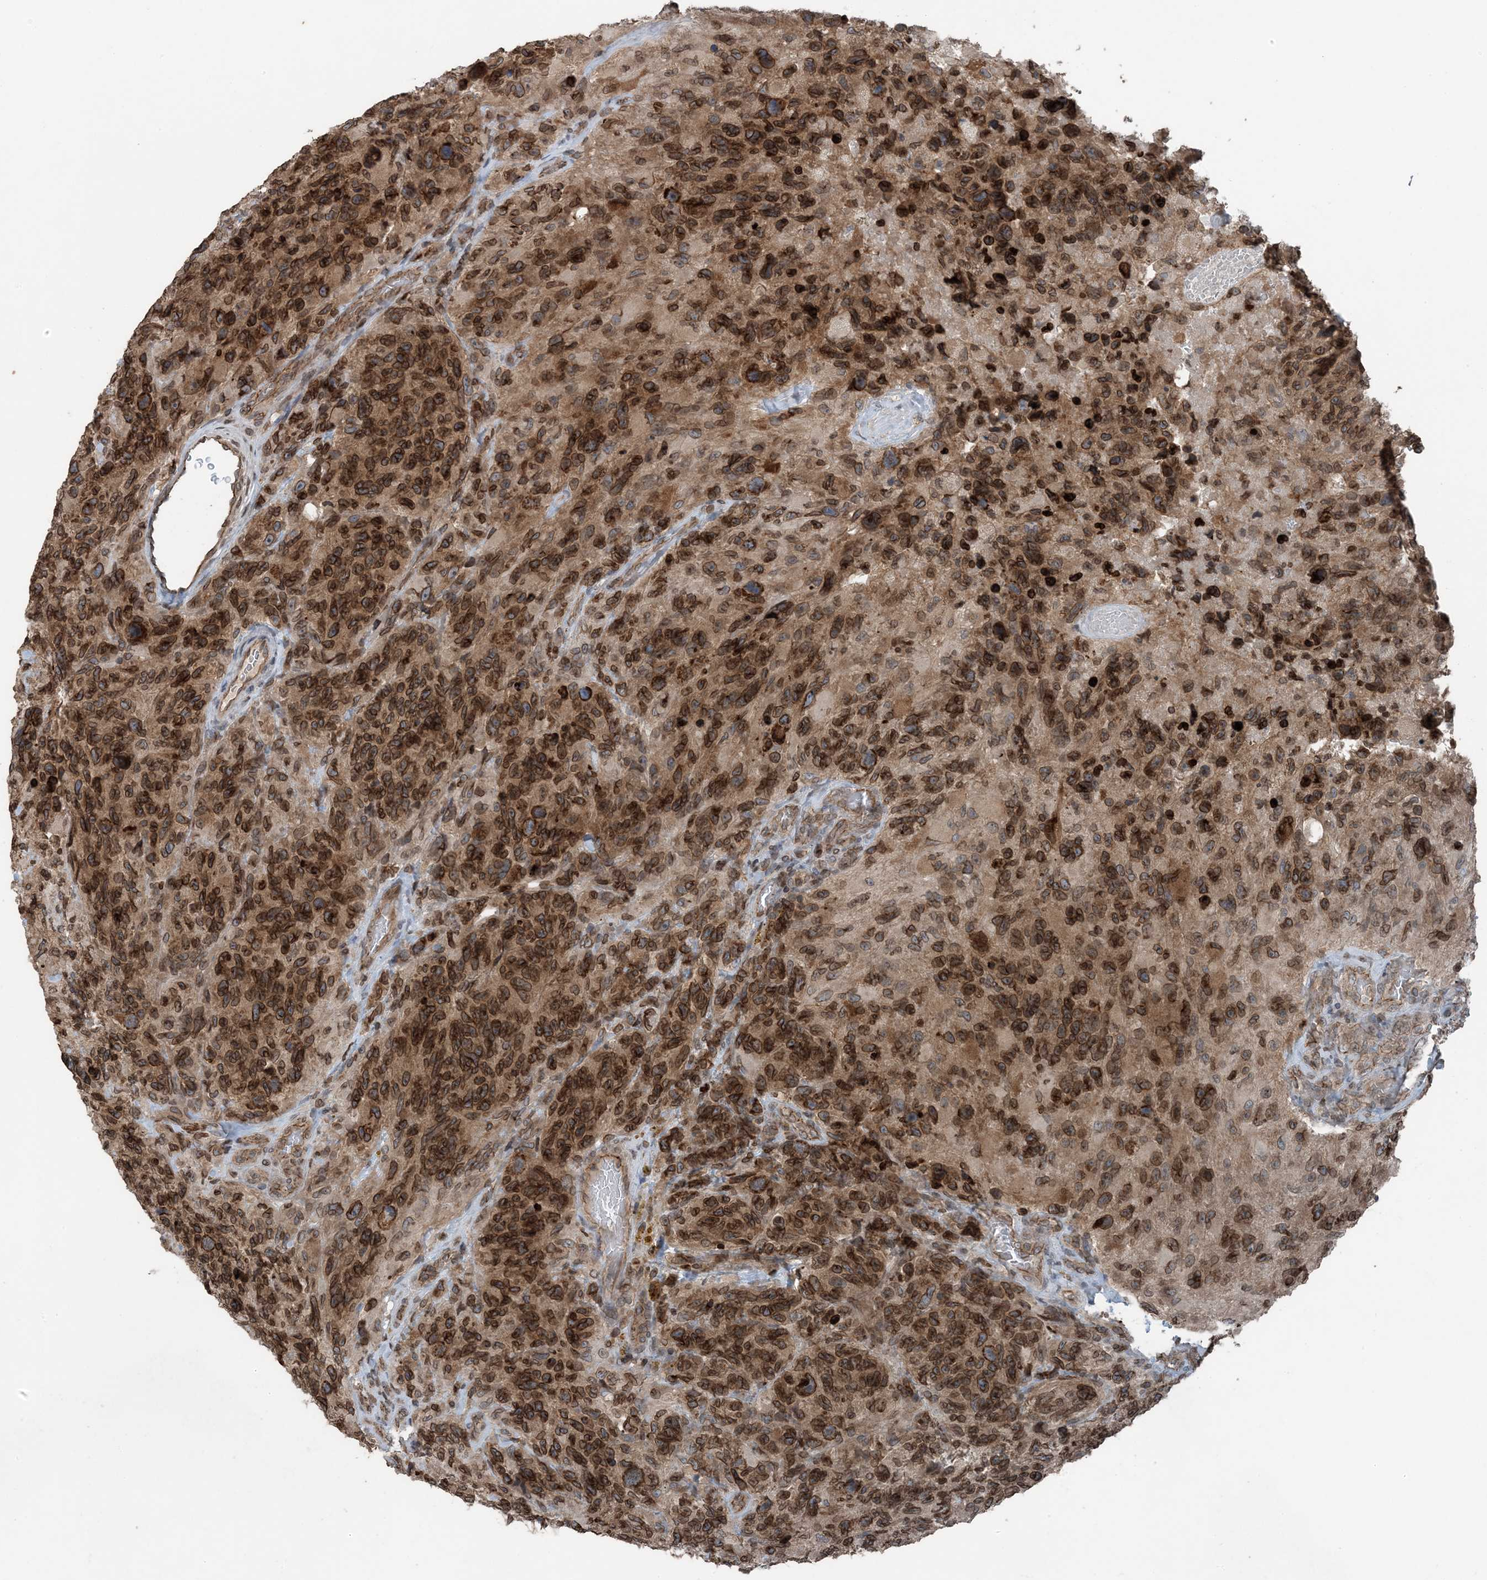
{"staining": {"intensity": "strong", "quantity": ">75%", "location": "cytoplasmic/membranous,nuclear"}, "tissue": "glioma", "cell_type": "Tumor cells", "image_type": "cancer", "snomed": [{"axis": "morphology", "description": "Glioma, malignant, High grade"}, {"axis": "topography", "description": "Brain"}], "caption": "The photomicrograph exhibits staining of malignant high-grade glioma, revealing strong cytoplasmic/membranous and nuclear protein positivity (brown color) within tumor cells.", "gene": "ZFAND2B", "patient": {"sex": "male", "age": 69}}